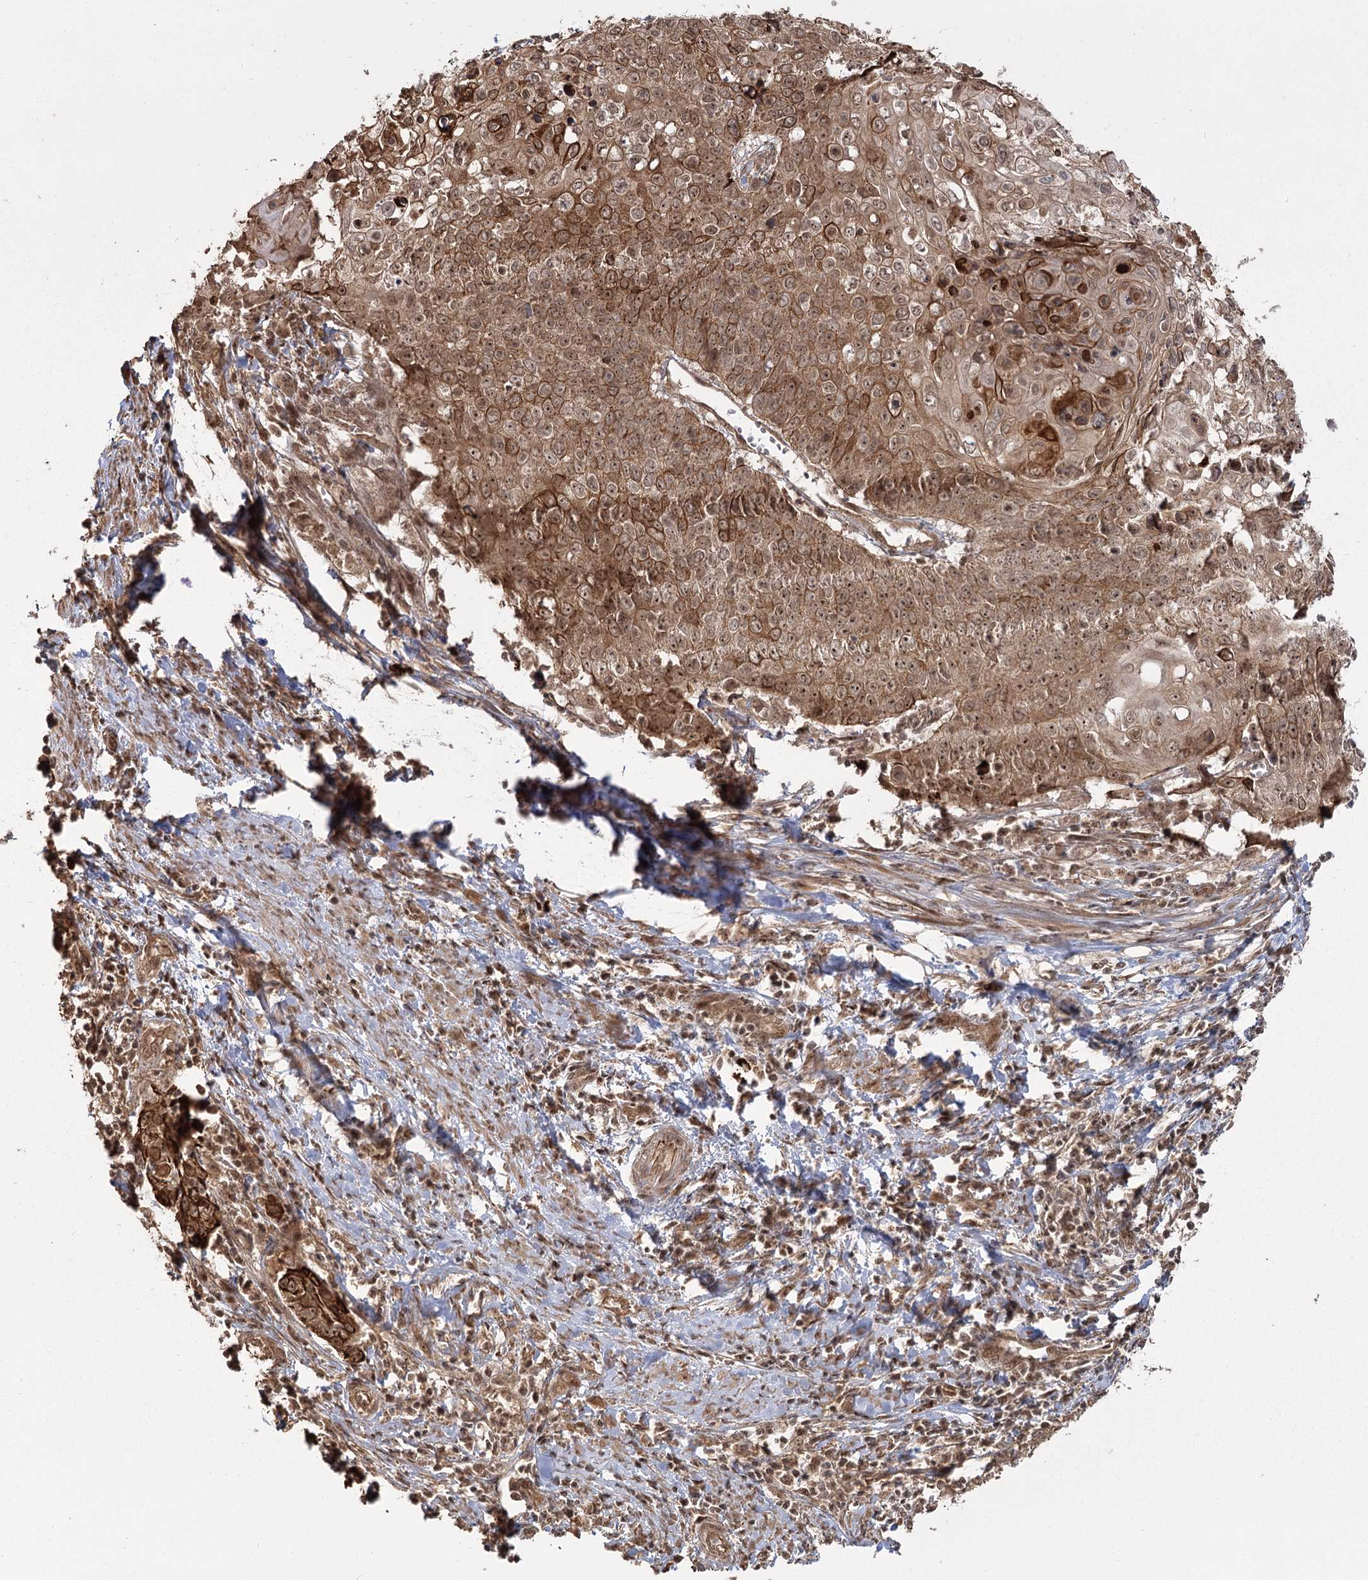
{"staining": {"intensity": "strong", "quantity": ">75%", "location": "cytoplasmic/membranous,nuclear"}, "tissue": "cervical cancer", "cell_type": "Tumor cells", "image_type": "cancer", "snomed": [{"axis": "morphology", "description": "Squamous cell carcinoma, NOS"}, {"axis": "topography", "description": "Cervix"}], "caption": "Immunohistochemistry of human cervical squamous cell carcinoma reveals high levels of strong cytoplasmic/membranous and nuclear positivity in approximately >75% of tumor cells.", "gene": "R3HDM2", "patient": {"sex": "female", "age": 39}}